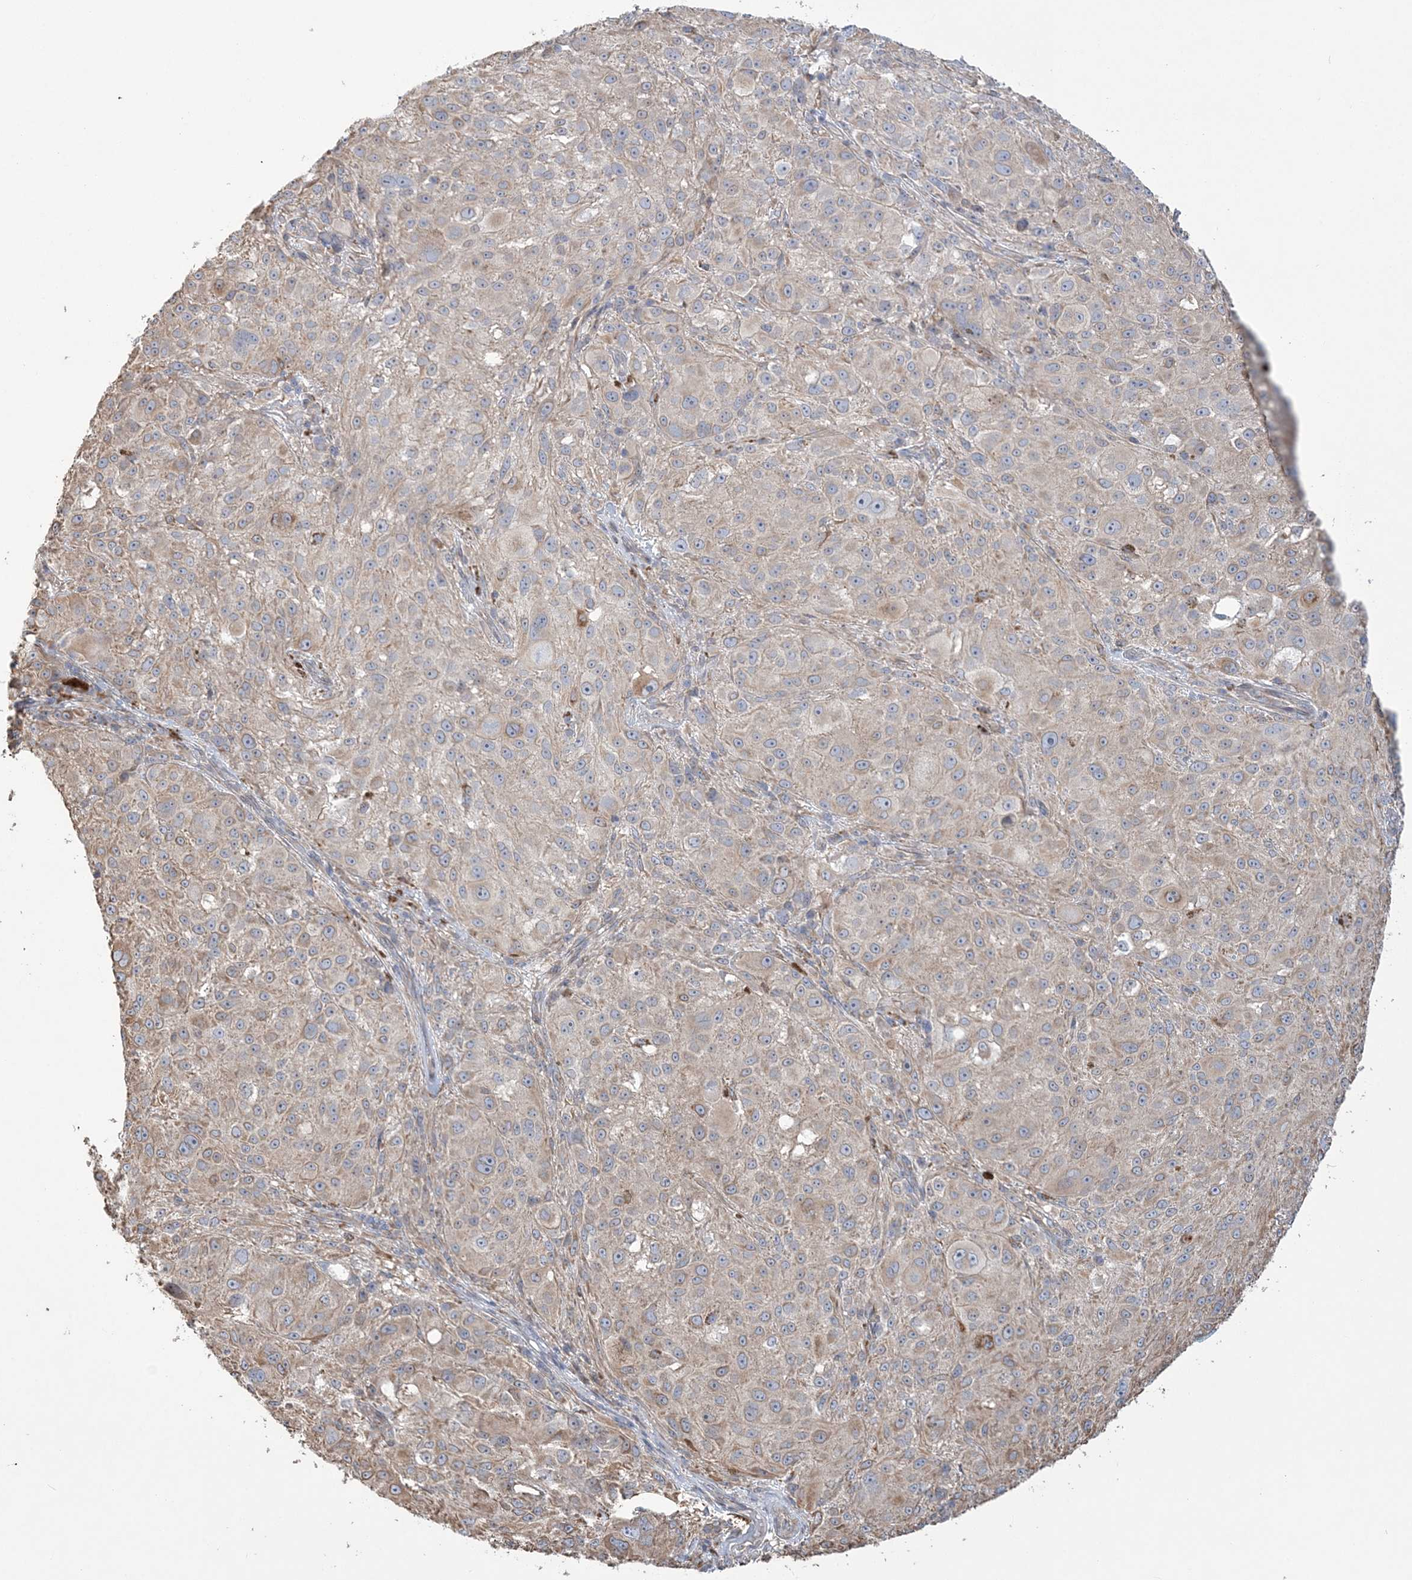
{"staining": {"intensity": "weak", "quantity": "25%-75%", "location": "cytoplasmic/membranous"}, "tissue": "melanoma", "cell_type": "Tumor cells", "image_type": "cancer", "snomed": [{"axis": "morphology", "description": "Necrosis, NOS"}, {"axis": "morphology", "description": "Malignant melanoma, NOS"}, {"axis": "topography", "description": "Skin"}], "caption": "Protein expression analysis of melanoma shows weak cytoplasmic/membranous staining in approximately 25%-75% of tumor cells.", "gene": "ZNF821", "patient": {"sex": "female", "age": 87}}